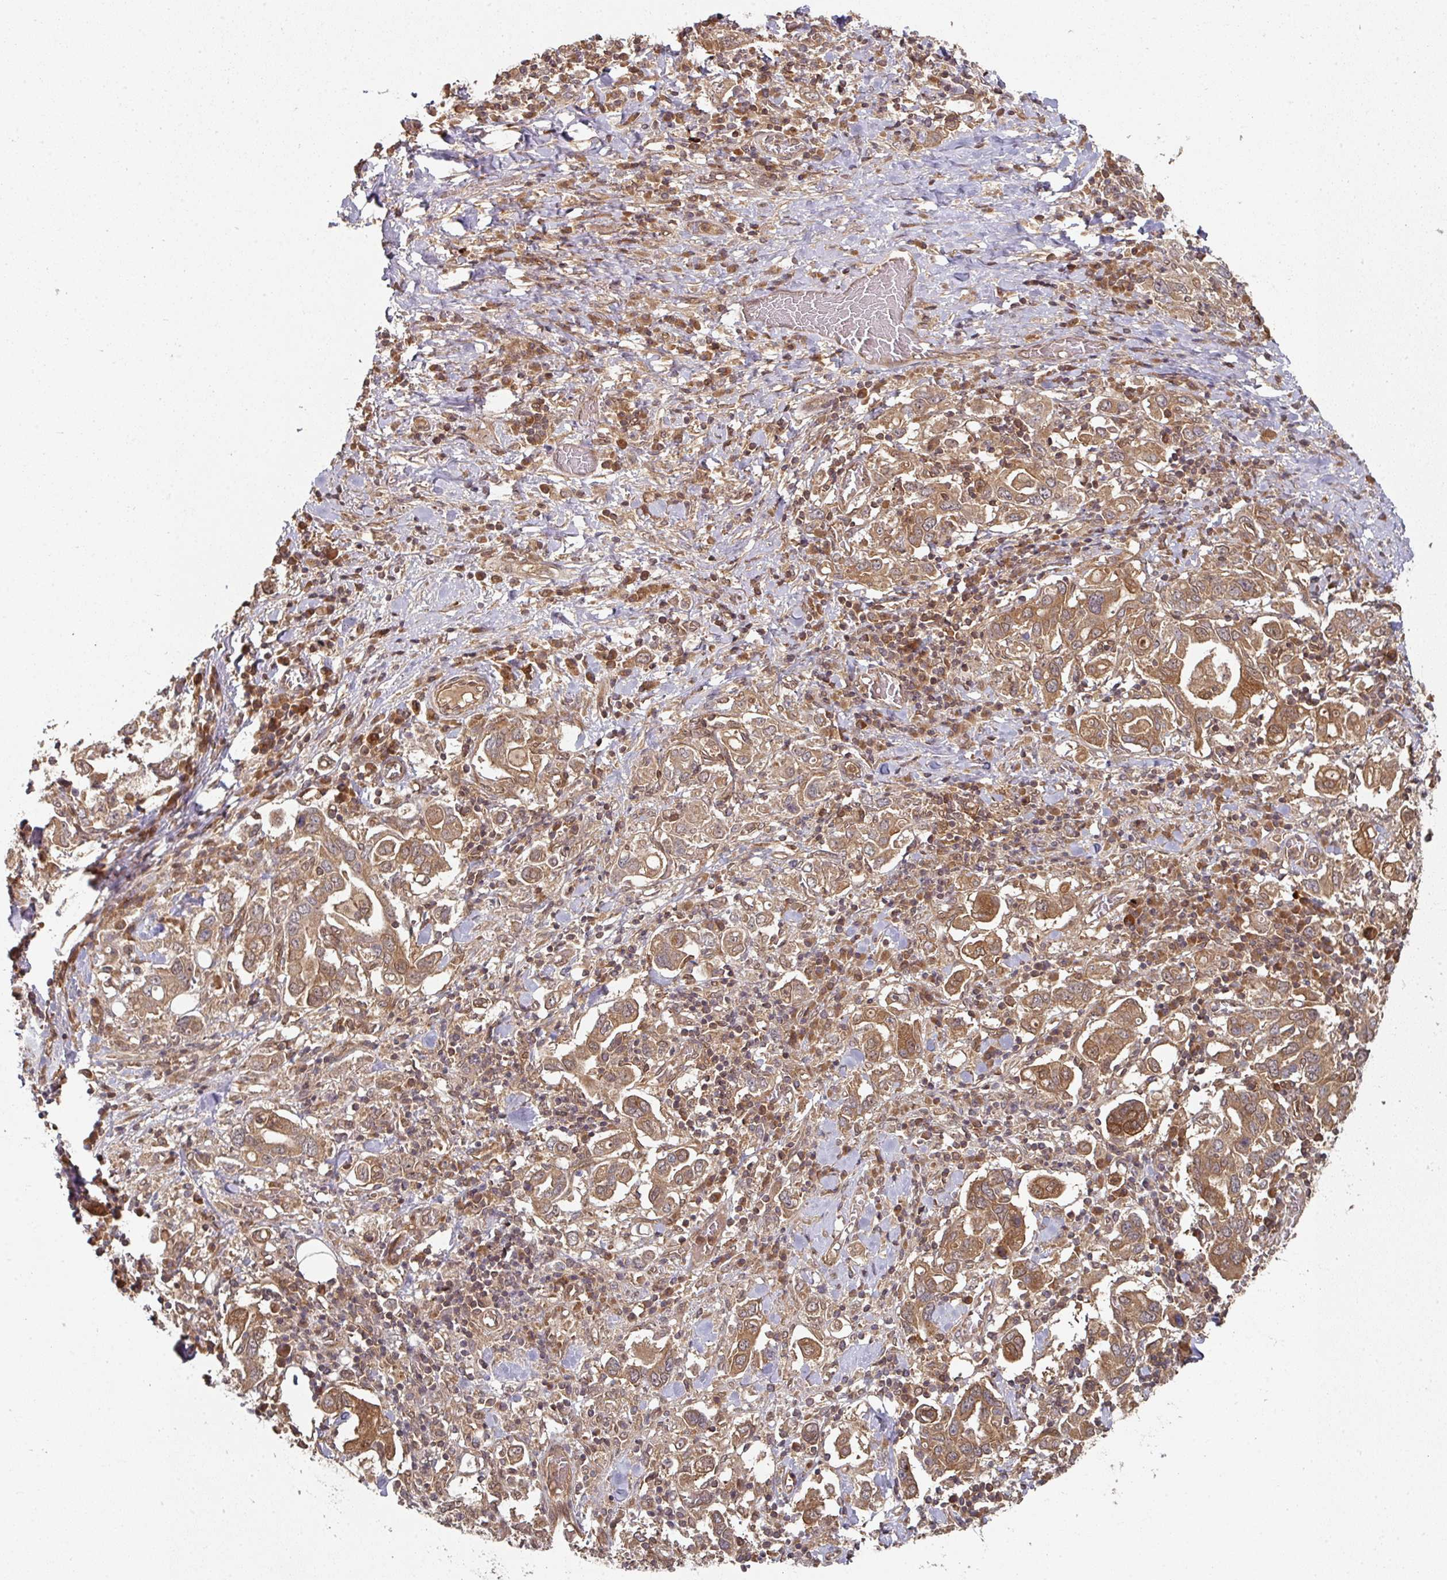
{"staining": {"intensity": "moderate", "quantity": ">75%", "location": "cytoplasmic/membranous"}, "tissue": "stomach cancer", "cell_type": "Tumor cells", "image_type": "cancer", "snomed": [{"axis": "morphology", "description": "Adenocarcinoma, NOS"}, {"axis": "topography", "description": "Stomach, upper"}, {"axis": "topography", "description": "Stomach"}], "caption": "This micrograph exhibits immunohistochemistry (IHC) staining of stomach cancer (adenocarcinoma), with medium moderate cytoplasmic/membranous expression in about >75% of tumor cells.", "gene": "EIF4EBP2", "patient": {"sex": "male", "age": 62}}